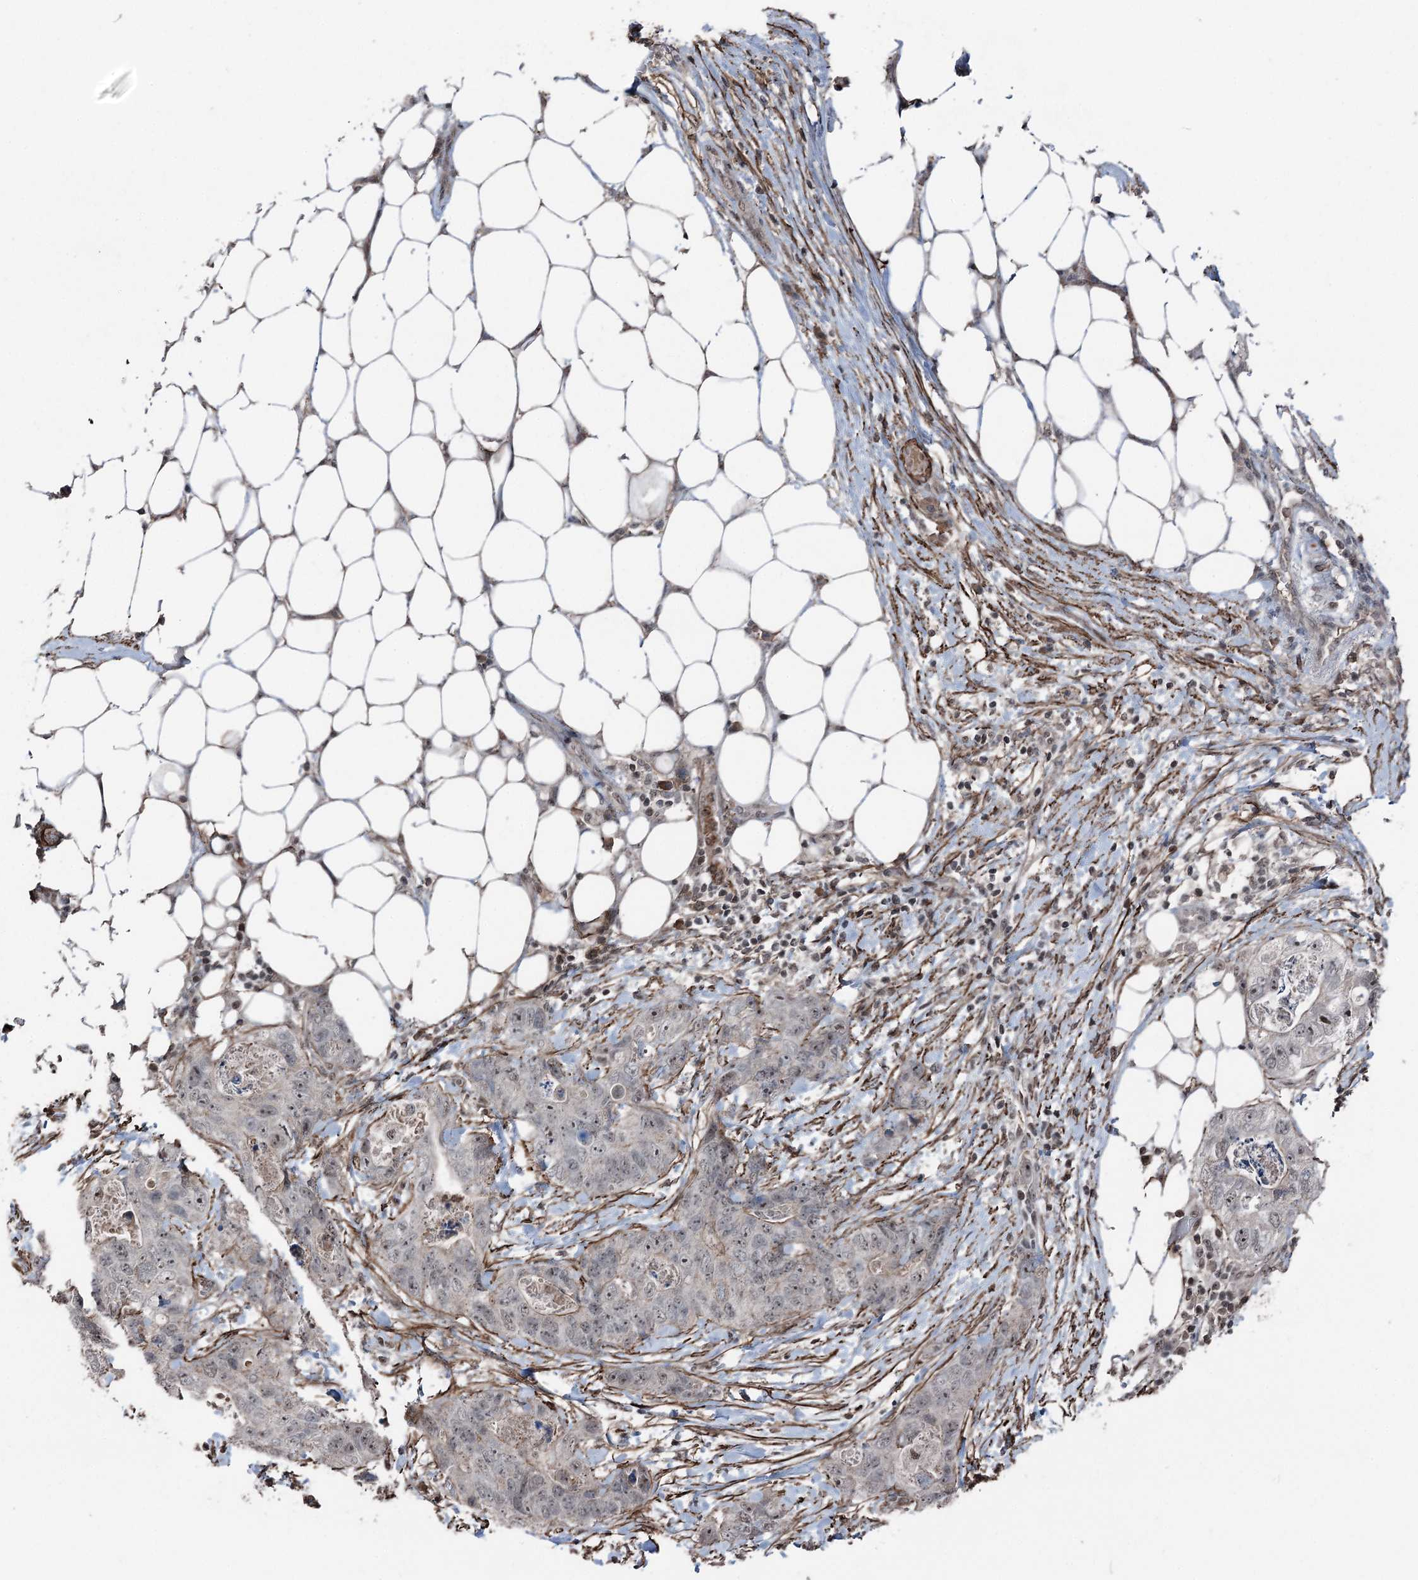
{"staining": {"intensity": "weak", "quantity": "<25%", "location": "nuclear"}, "tissue": "stomach cancer", "cell_type": "Tumor cells", "image_type": "cancer", "snomed": [{"axis": "morphology", "description": "Adenocarcinoma, NOS"}, {"axis": "topography", "description": "Stomach"}], "caption": "Tumor cells show no significant protein staining in adenocarcinoma (stomach).", "gene": "CCDC82", "patient": {"sex": "female", "age": 89}}